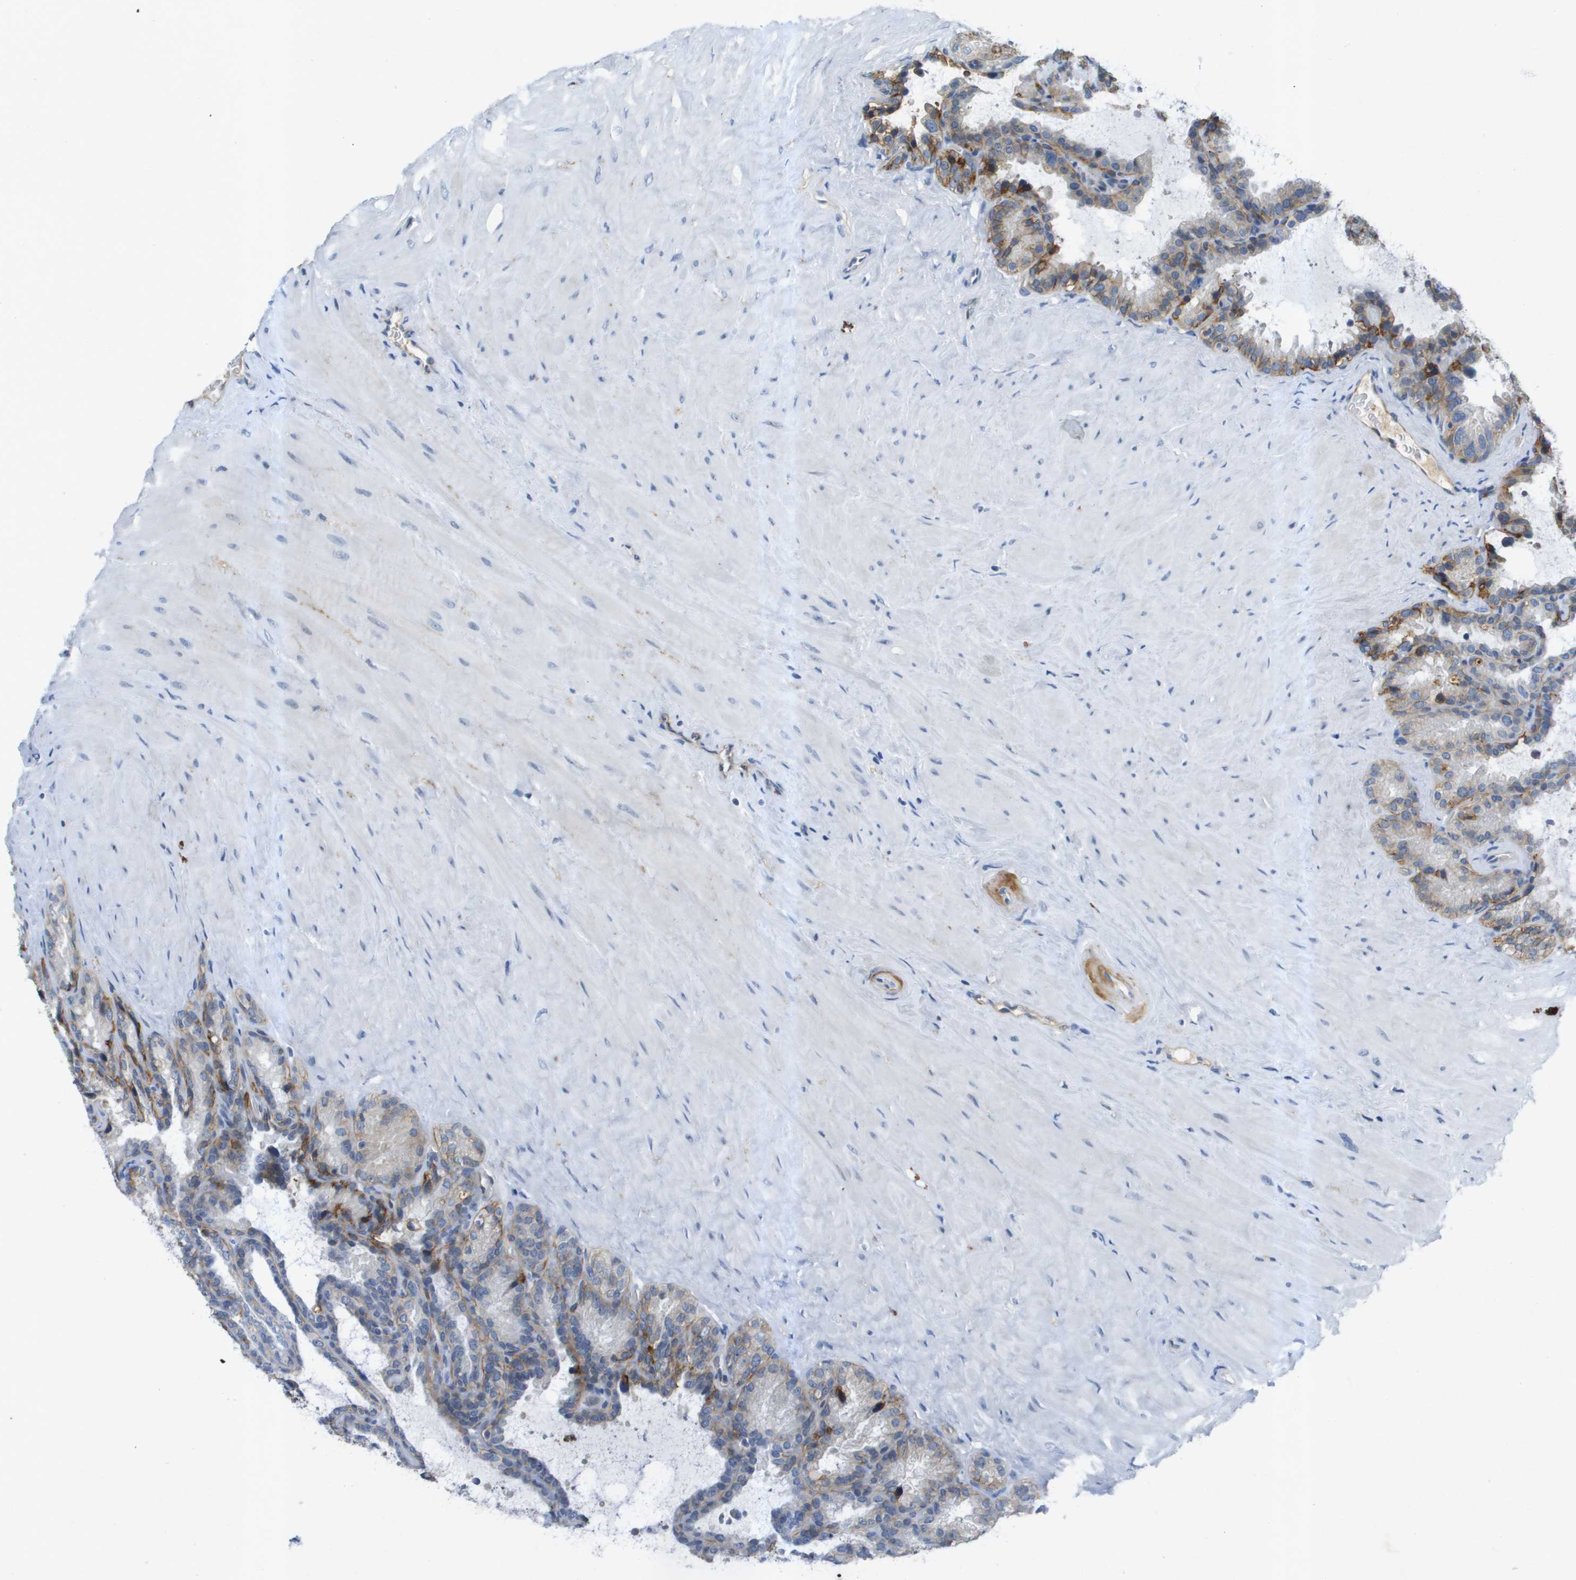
{"staining": {"intensity": "moderate", "quantity": "25%-75%", "location": "cytoplasmic/membranous"}, "tissue": "seminal vesicle", "cell_type": "Glandular cells", "image_type": "normal", "snomed": [{"axis": "morphology", "description": "Normal tissue, NOS"}, {"axis": "topography", "description": "Seminal veicle"}], "caption": "Immunohistochemical staining of benign seminal vesicle demonstrates 25%-75% levels of moderate cytoplasmic/membranous protein expression in about 25%-75% of glandular cells.", "gene": "ITGA6", "patient": {"sex": "male", "age": 46}}